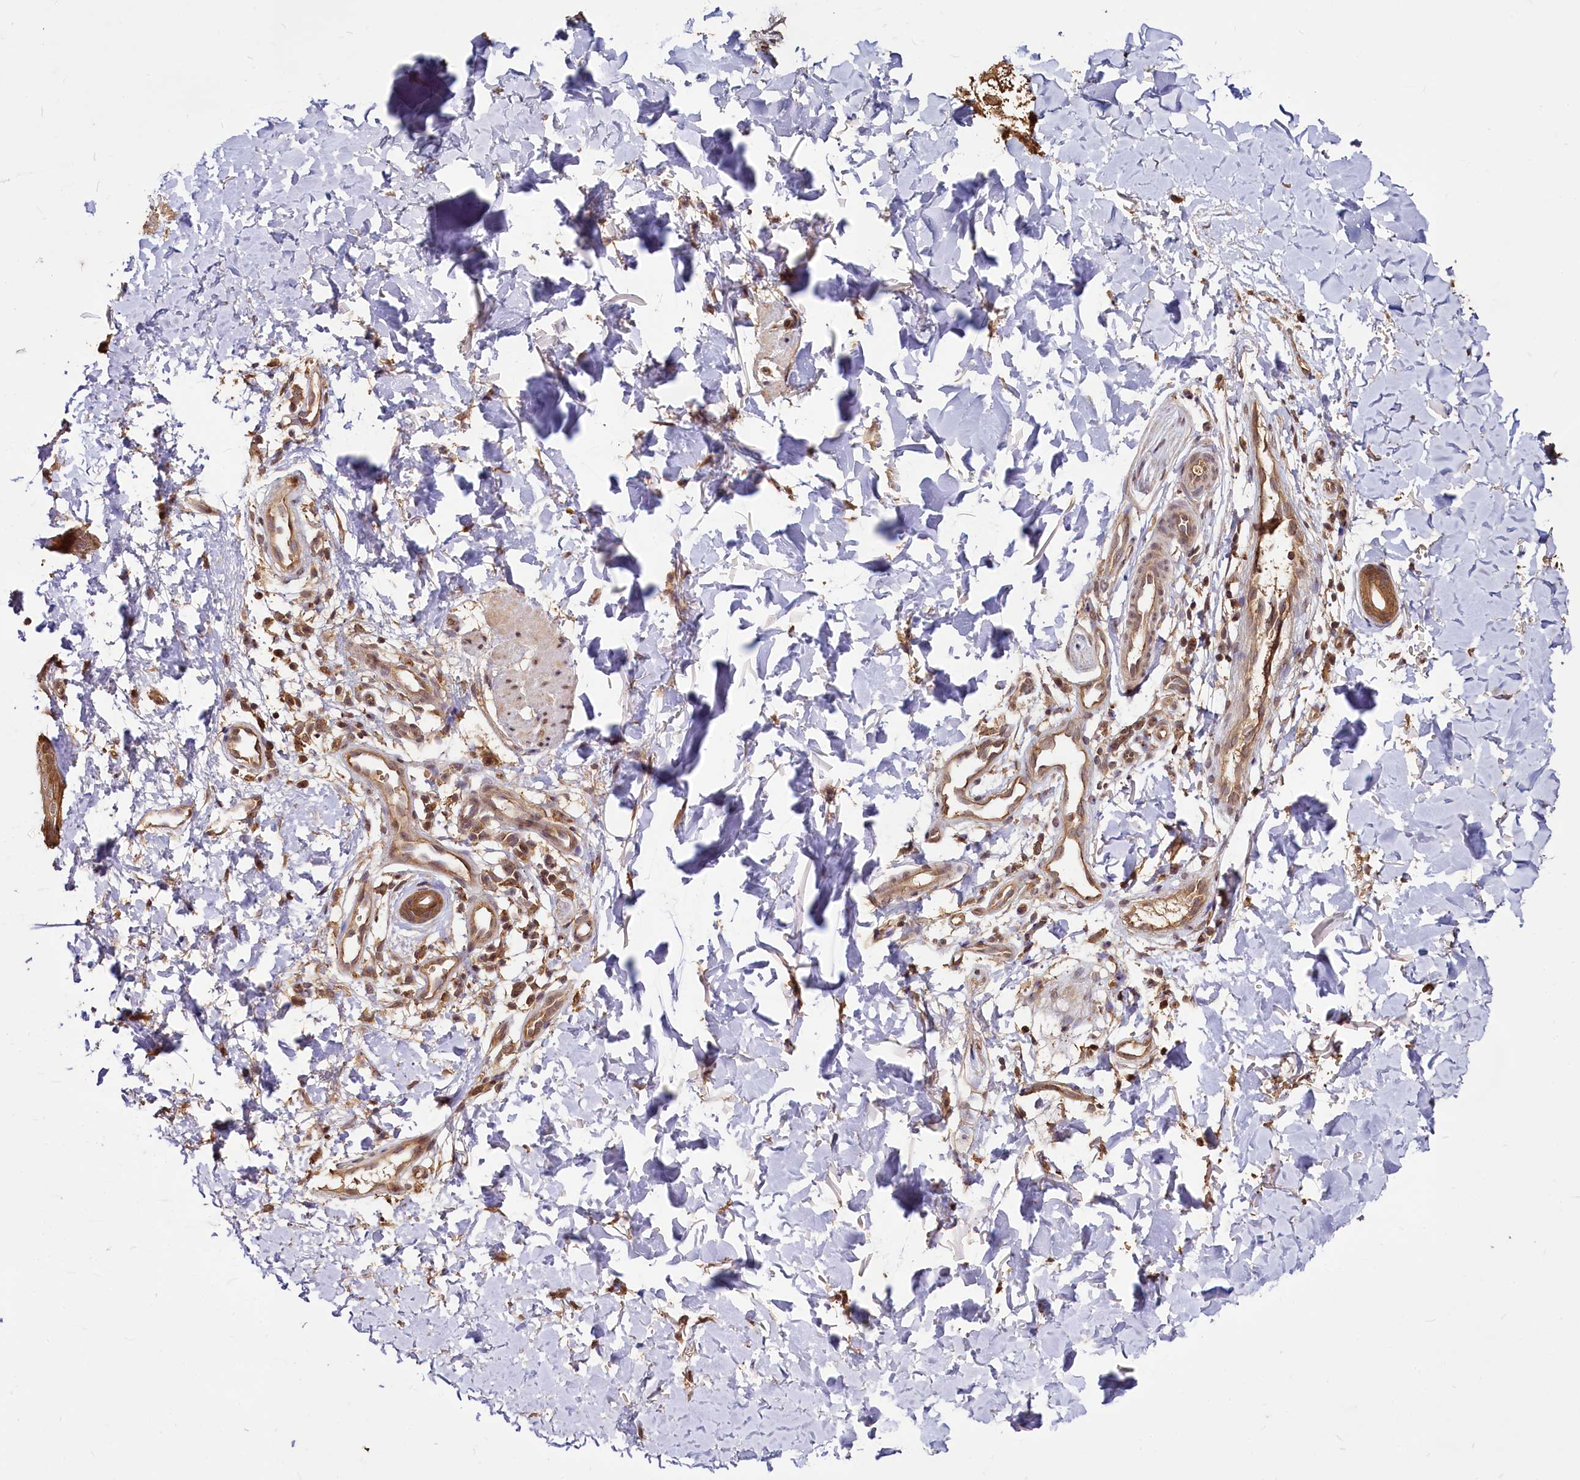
{"staining": {"intensity": "moderate", "quantity": "25%-75%", "location": "cytoplasmic/membranous"}, "tissue": "skin", "cell_type": "Fibroblasts", "image_type": "normal", "snomed": [{"axis": "morphology", "description": "Normal tissue, NOS"}, {"axis": "topography", "description": "Skin"}], "caption": "A medium amount of moderate cytoplasmic/membranous expression is appreciated in approximately 25%-75% of fibroblasts in normal skin.", "gene": "VPS51", "patient": {"sex": "male", "age": 37}}